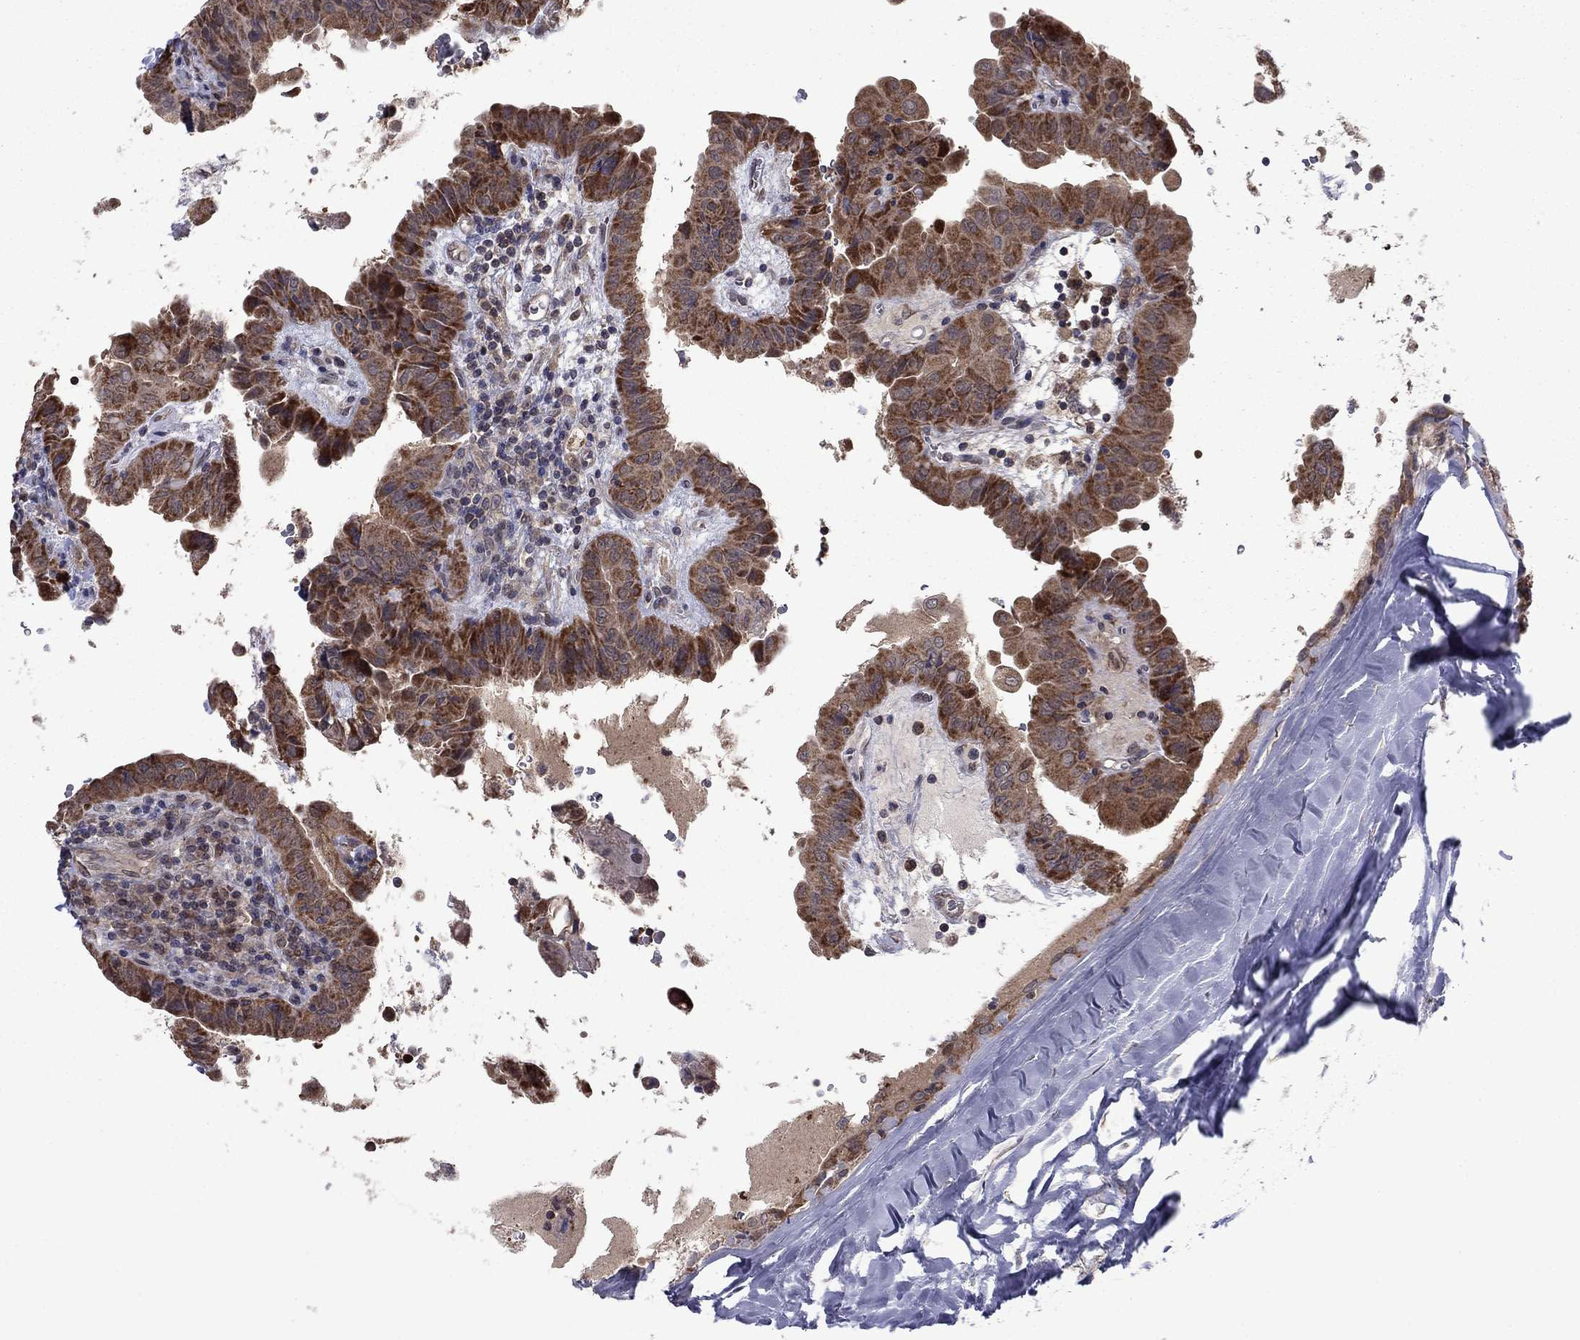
{"staining": {"intensity": "strong", "quantity": "25%-75%", "location": "cytoplasmic/membranous"}, "tissue": "thyroid cancer", "cell_type": "Tumor cells", "image_type": "cancer", "snomed": [{"axis": "morphology", "description": "Papillary adenocarcinoma, NOS"}, {"axis": "topography", "description": "Thyroid gland"}], "caption": "This is an image of immunohistochemistry staining of thyroid cancer, which shows strong staining in the cytoplasmic/membranous of tumor cells.", "gene": "GRHPR", "patient": {"sex": "female", "age": 37}}